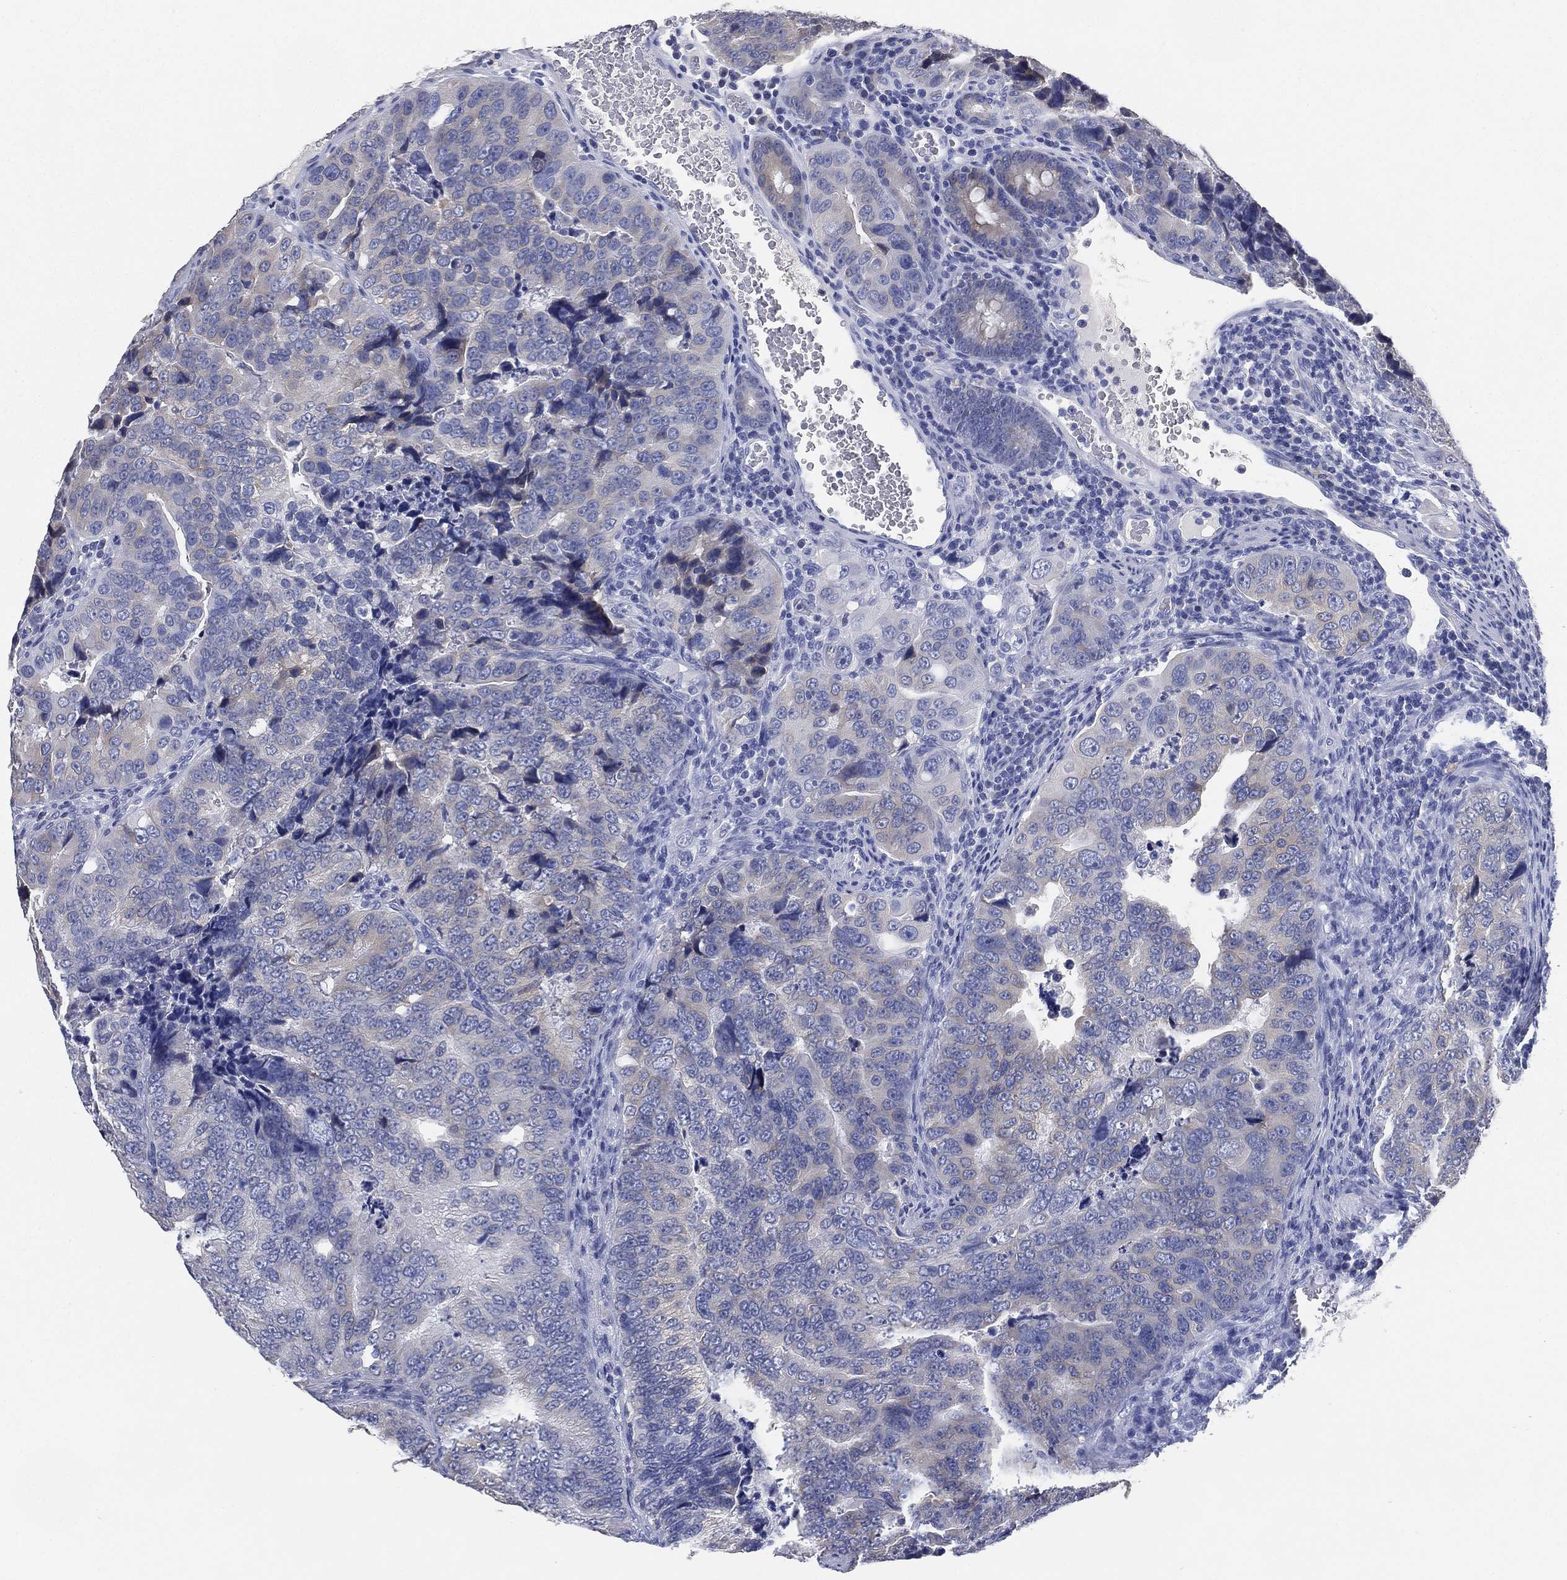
{"staining": {"intensity": "weak", "quantity": "<25%", "location": "cytoplasmic/membranous"}, "tissue": "colorectal cancer", "cell_type": "Tumor cells", "image_type": "cancer", "snomed": [{"axis": "morphology", "description": "Adenocarcinoma, NOS"}, {"axis": "topography", "description": "Colon"}], "caption": "Photomicrograph shows no significant protein staining in tumor cells of adenocarcinoma (colorectal).", "gene": "IYD", "patient": {"sex": "female", "age": 72}}